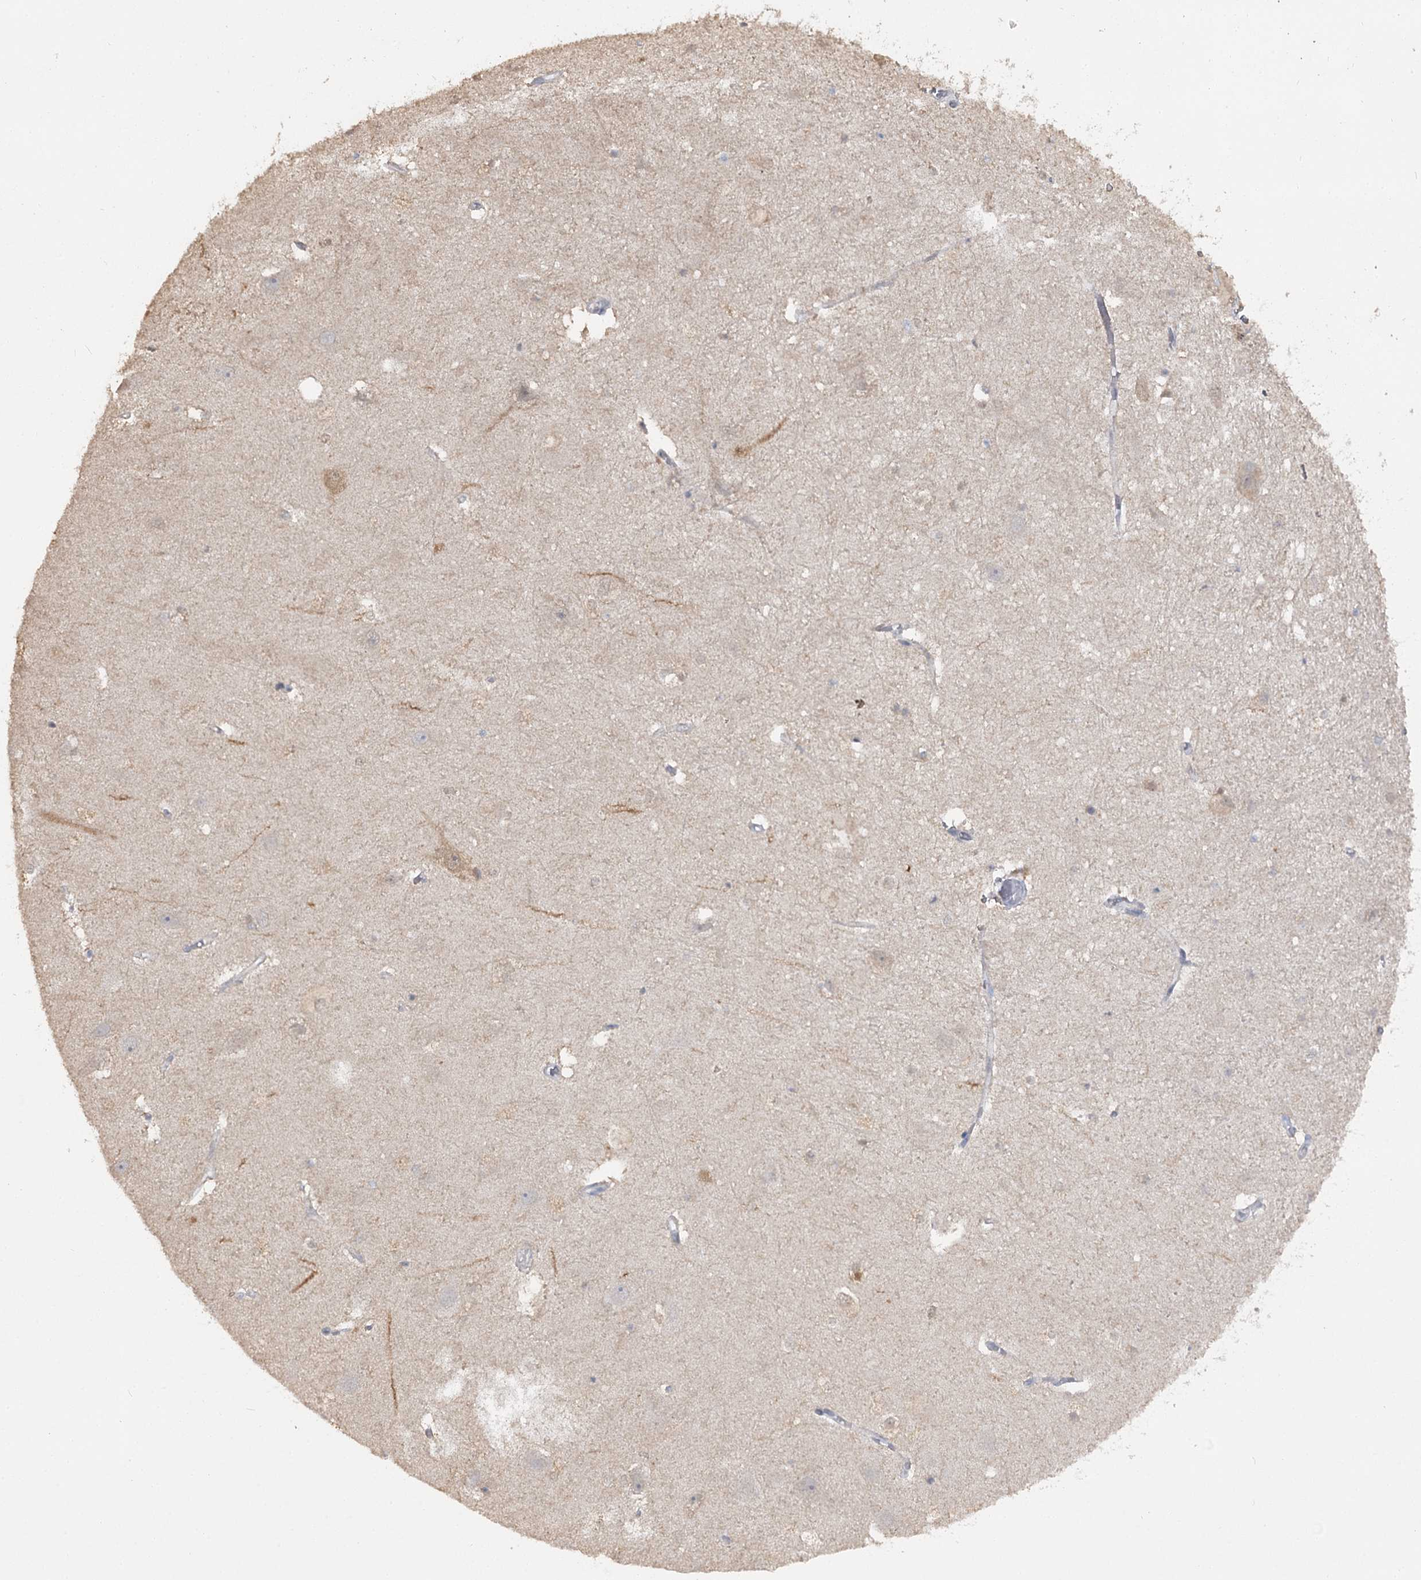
{"staining": {"intensity": "negative", "quantity": "none", "location": "none"}, "tissue": "hippocampus", "cell_type": "Glial cells", "image_type": "normal", "snomed": [{"axis": "morphology", "description": "Normal tissue, NOS"}, {"axis": "topography", "description": "Hippocampus"}], "caption": "Hippocampus was stained to show a protein in brown. There is no significant expression in glial cells.", "gene": "PHYHIPL", "patient": {"sex": "female", "age": 52}}